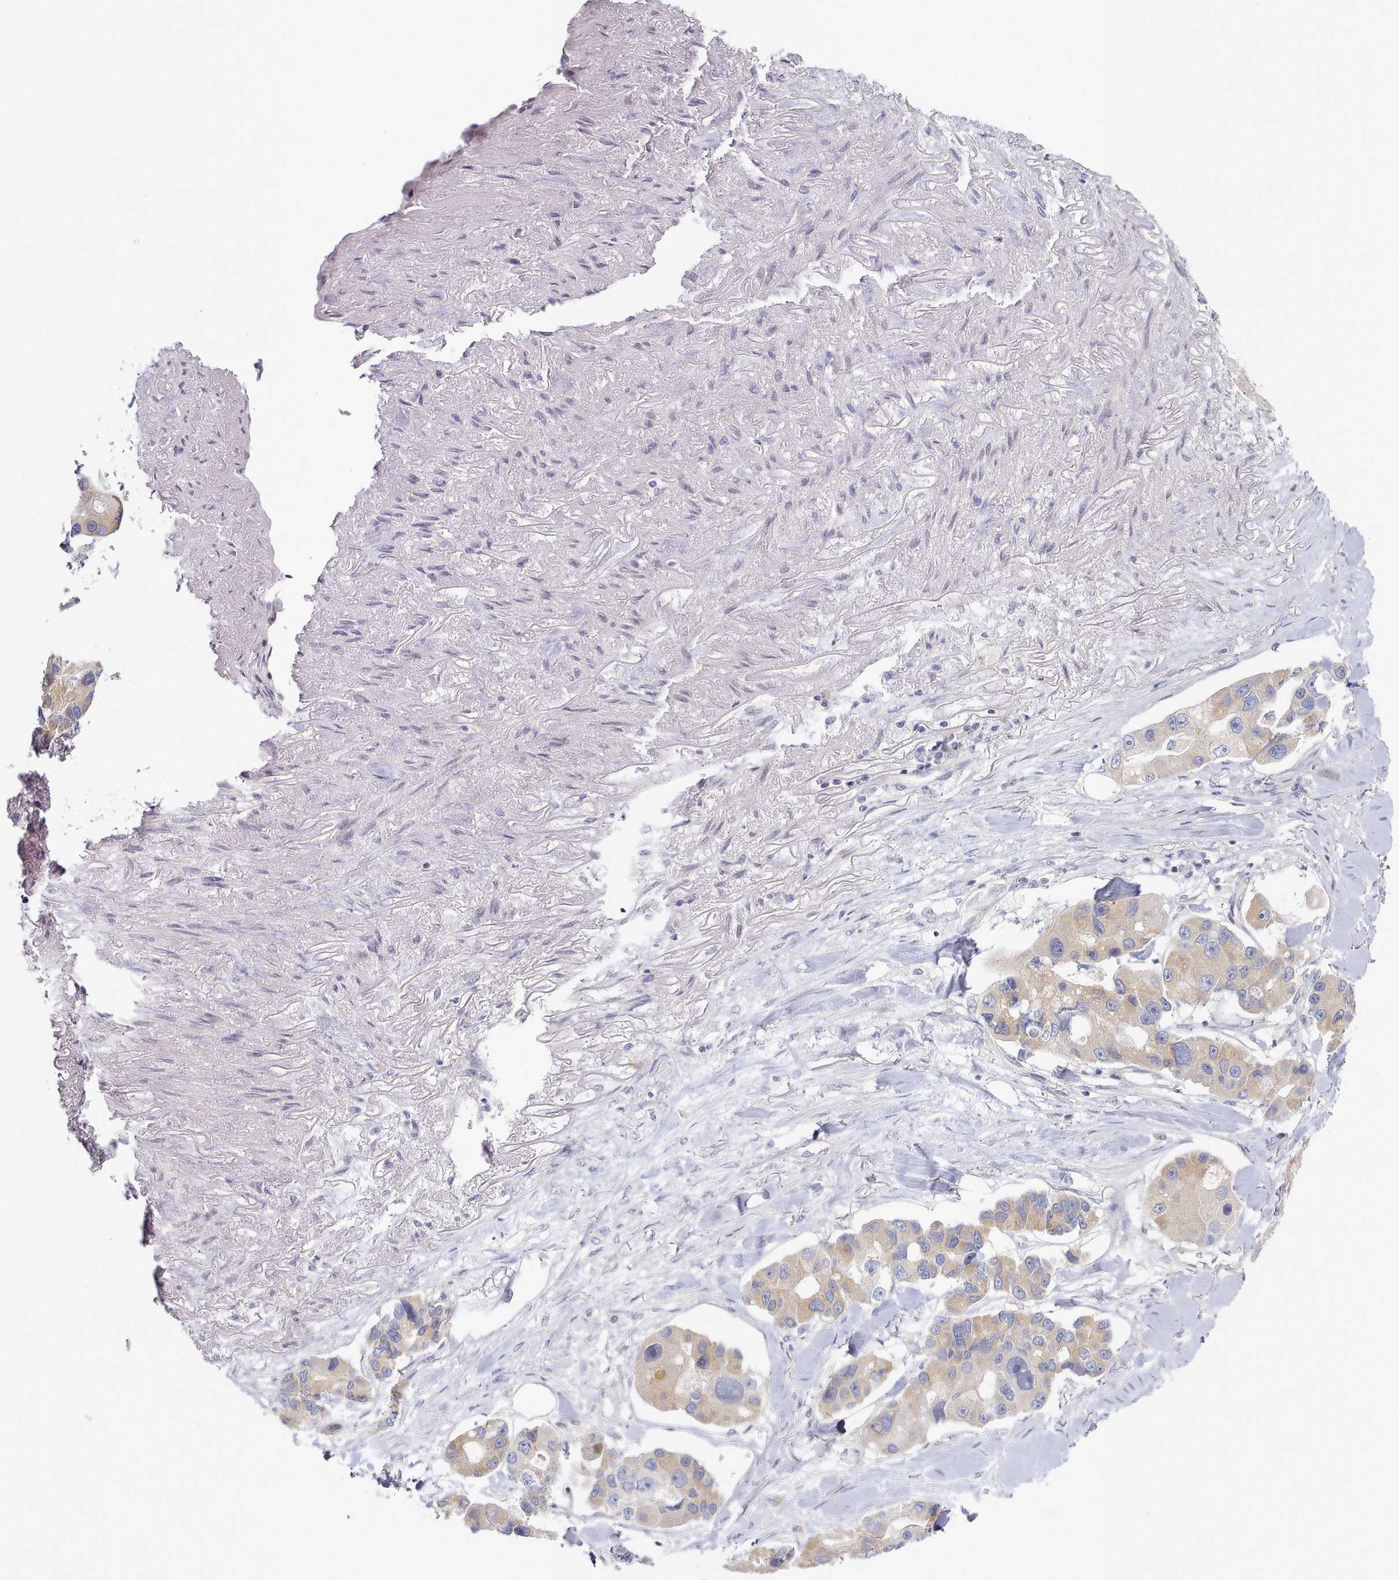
{"staining": {"intensity": "weak", "quantity": ">75%", "location": "cytoplasmic/membranous"}, "tissue": "lung cancer", "cell_type": "Tumor cells", "image_type": "cancer", "snomed": [{"axis": "morphology", "description": "Adenocarcinoma, NOS"}, {"axis": "topography", "description": "Lung"}], "caption": "Brown immunohistochemical staining in human lung cancer (adenocarcinoma) displays weak cytoplasmic/membranous positivity in about >75% of tumor cells.", "gene": "TYW1B", "patient": {"sex": "female", "age": 54}}